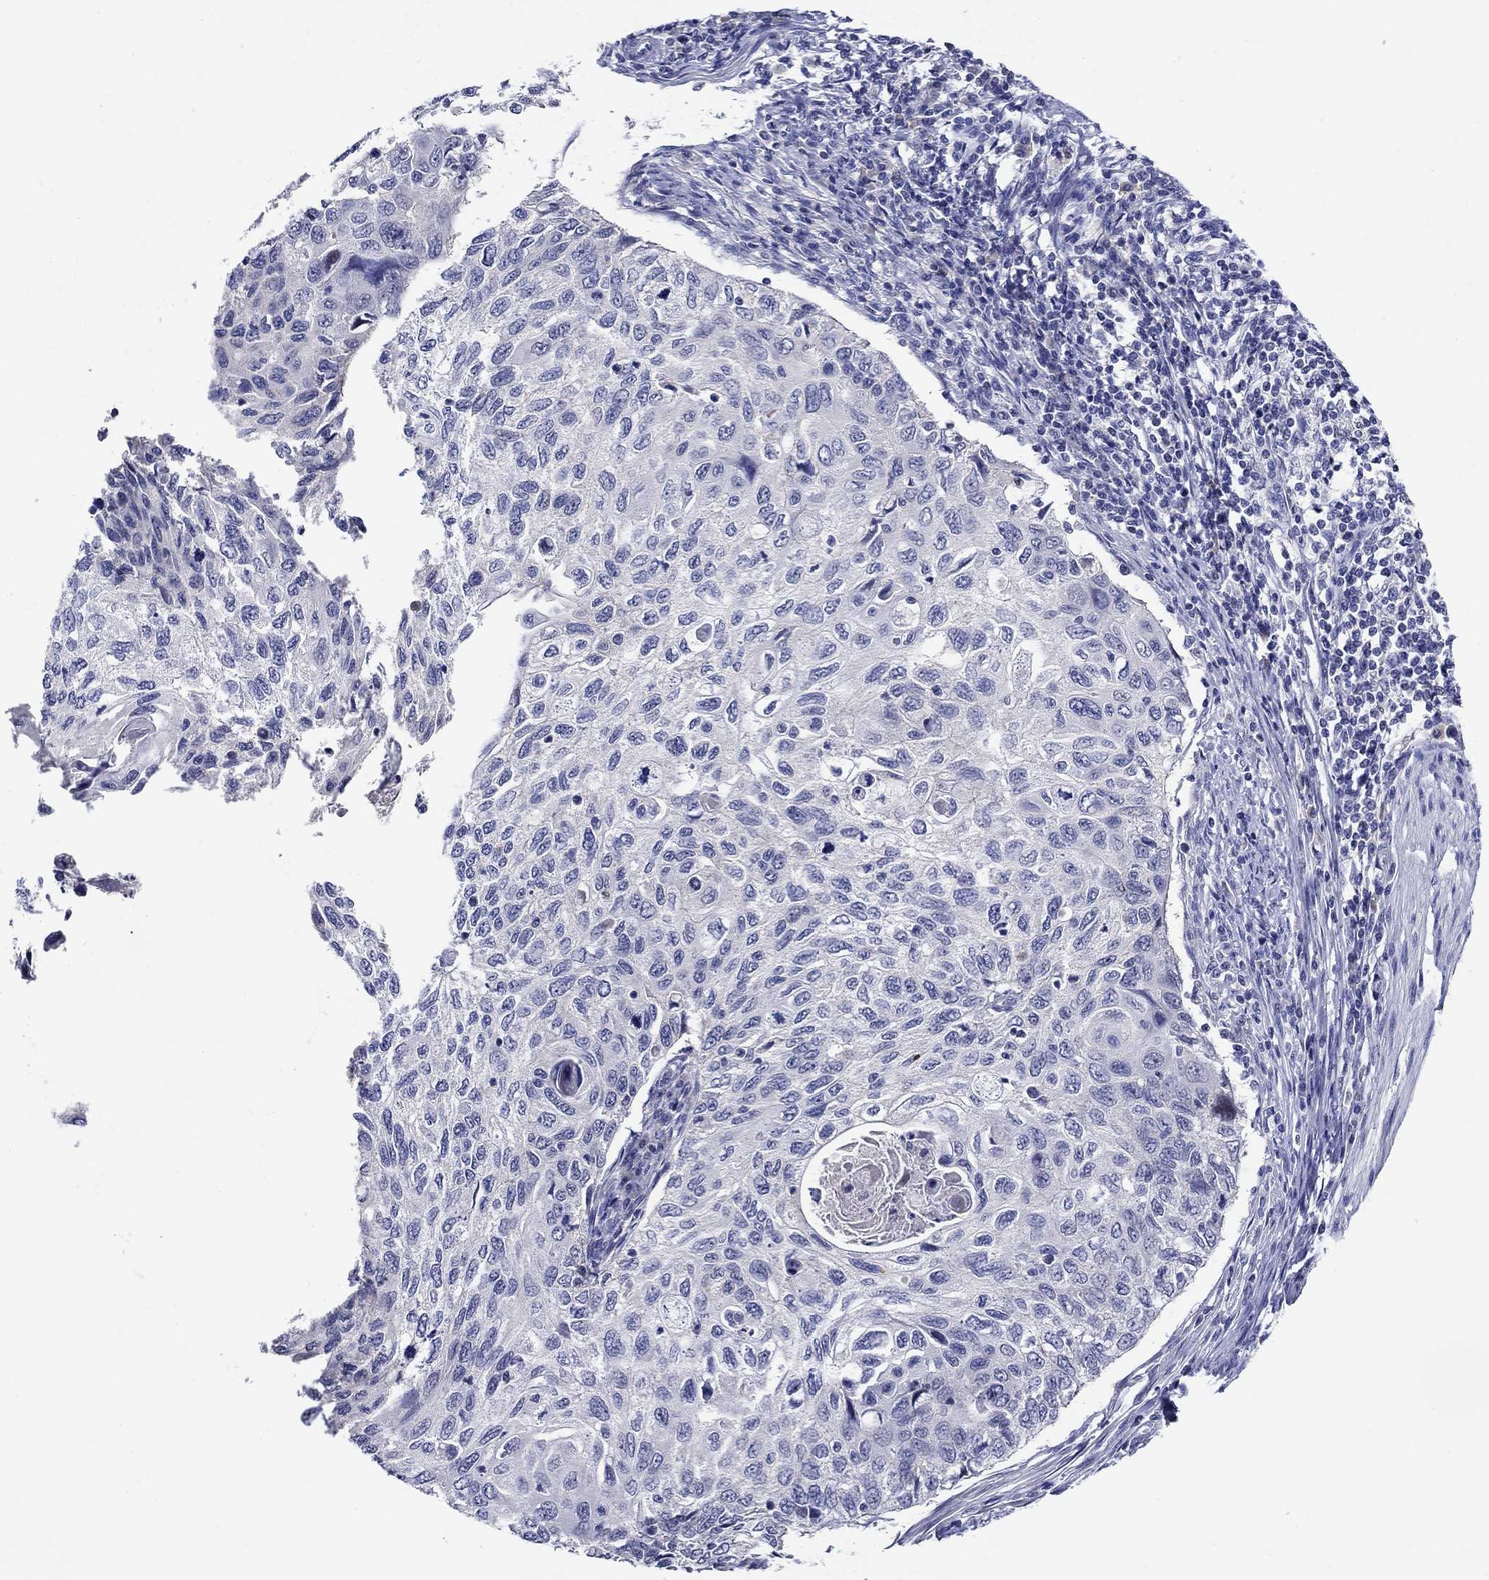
{"staining": {"intensity": "negative", "quantity": "none", "location": "none"}, "tissue": "cervical cancer", "cell_type": "Tumor cells", "image_type": "cancer", "snomed": [{"axis": "morphology", "description": "Squamous cell carcinoma, NOS"}, {"axis": "topography", "description": "Cervix"}], "caption": "Immunohistochemistry photomicrograph of neoplastic tissue: human cervical cancer stained with DAB (3,3'-diaminobenzidine) shows no significant protein staining in tumor cells.", "gene": "SLC30A3", "patient": {"sex": "female", "age": 70}}